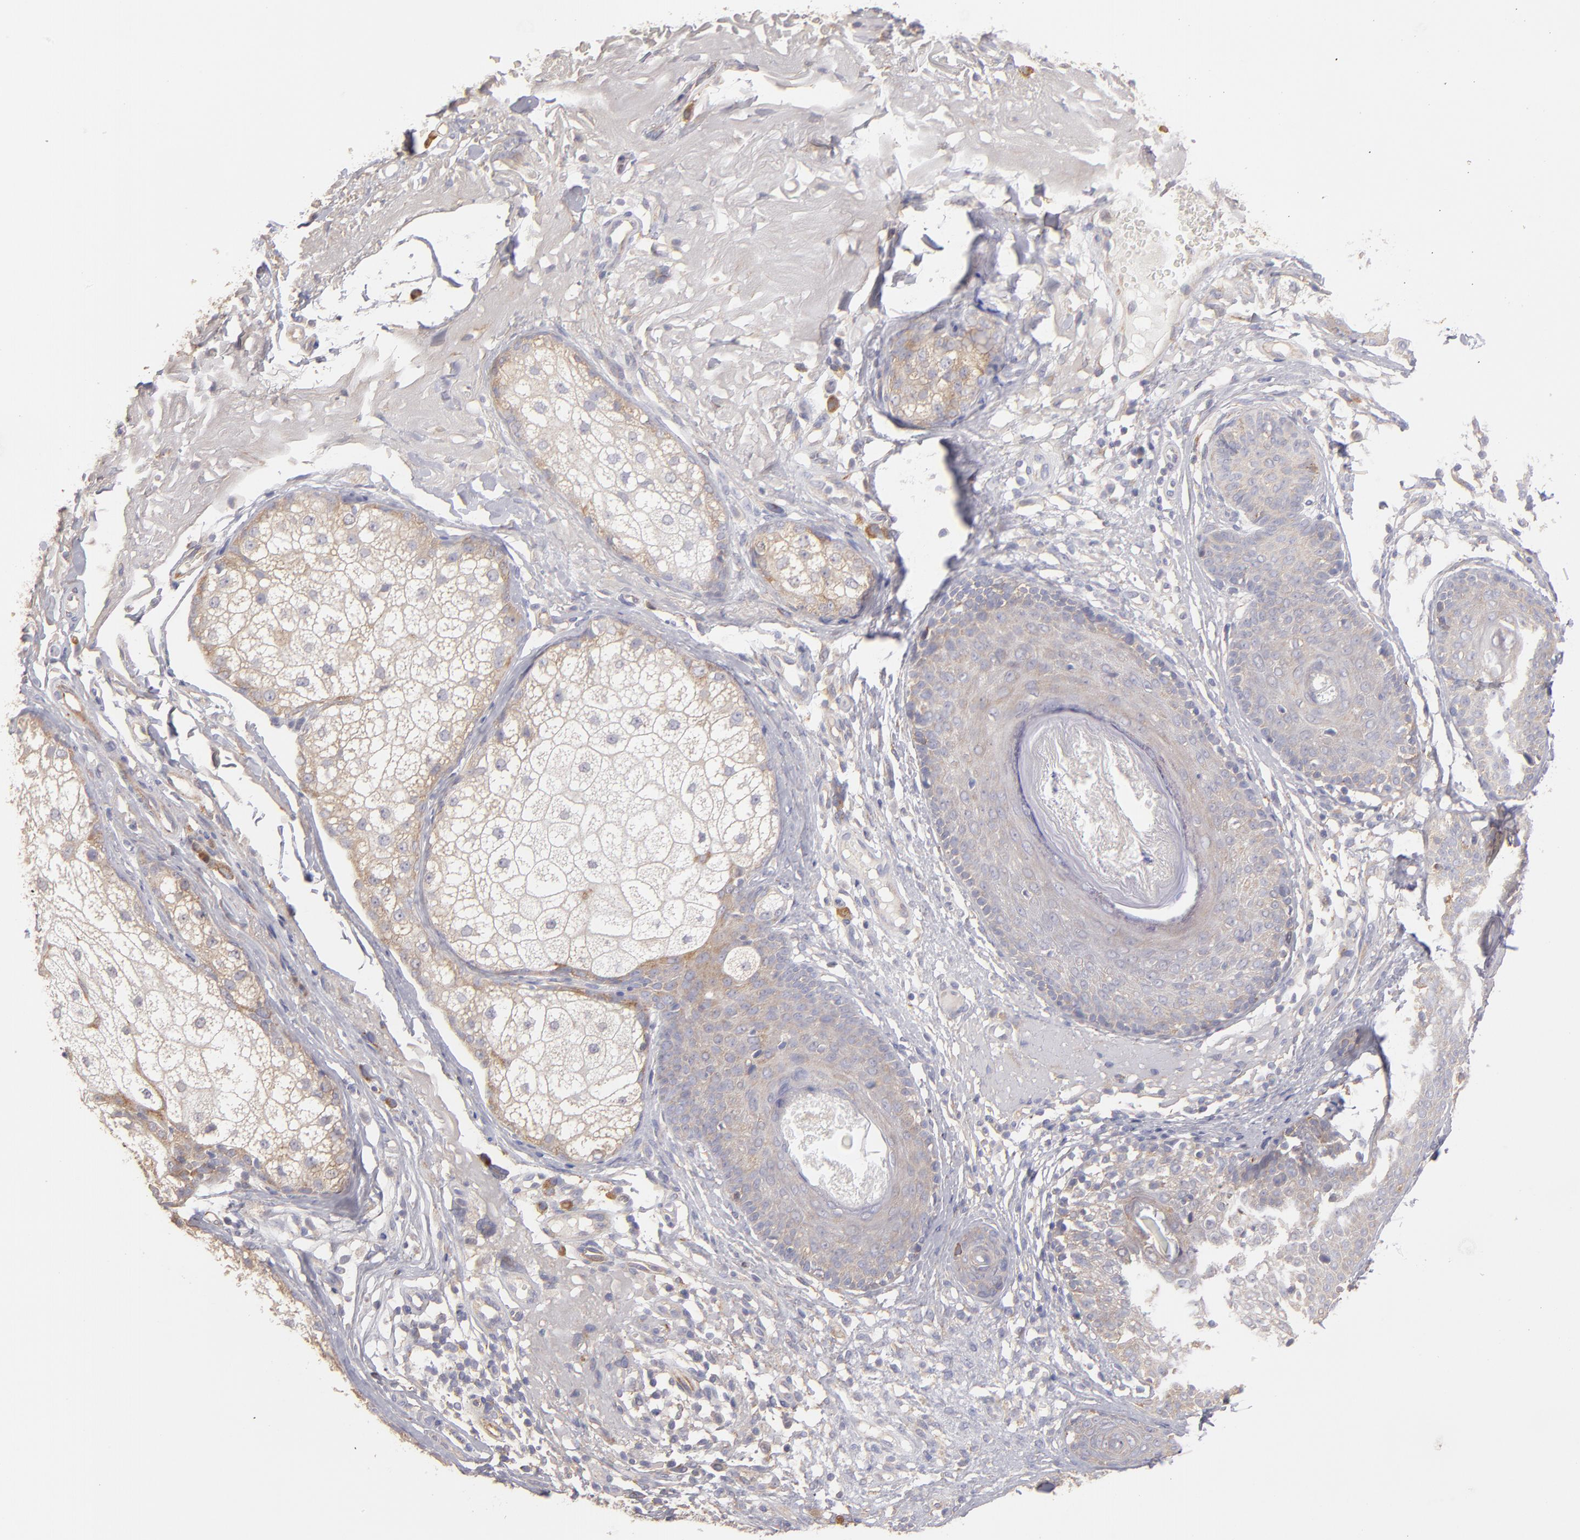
{"staining": {"intensity": "weak", "quantity": "25%-75%", "location": "cytoplasmic/membranous"}, "tissue": "skin cancer", "cell_type": "Tumor cells", "image_type": "cancer", "snomed": [{"axis": "morphology", "description": "Basal cell carcinoma"}, {"axis": "topography", "description": "Skin"}], "caption": "The micrograph exhibits a brown stain indicating the presence of a protein in the cytoplasmic/membranous of tumor cells in skin cancer (basal cell carcinoma).", "gene": "ENTPD5", "patient": {"sex": "male", "age": 74}}